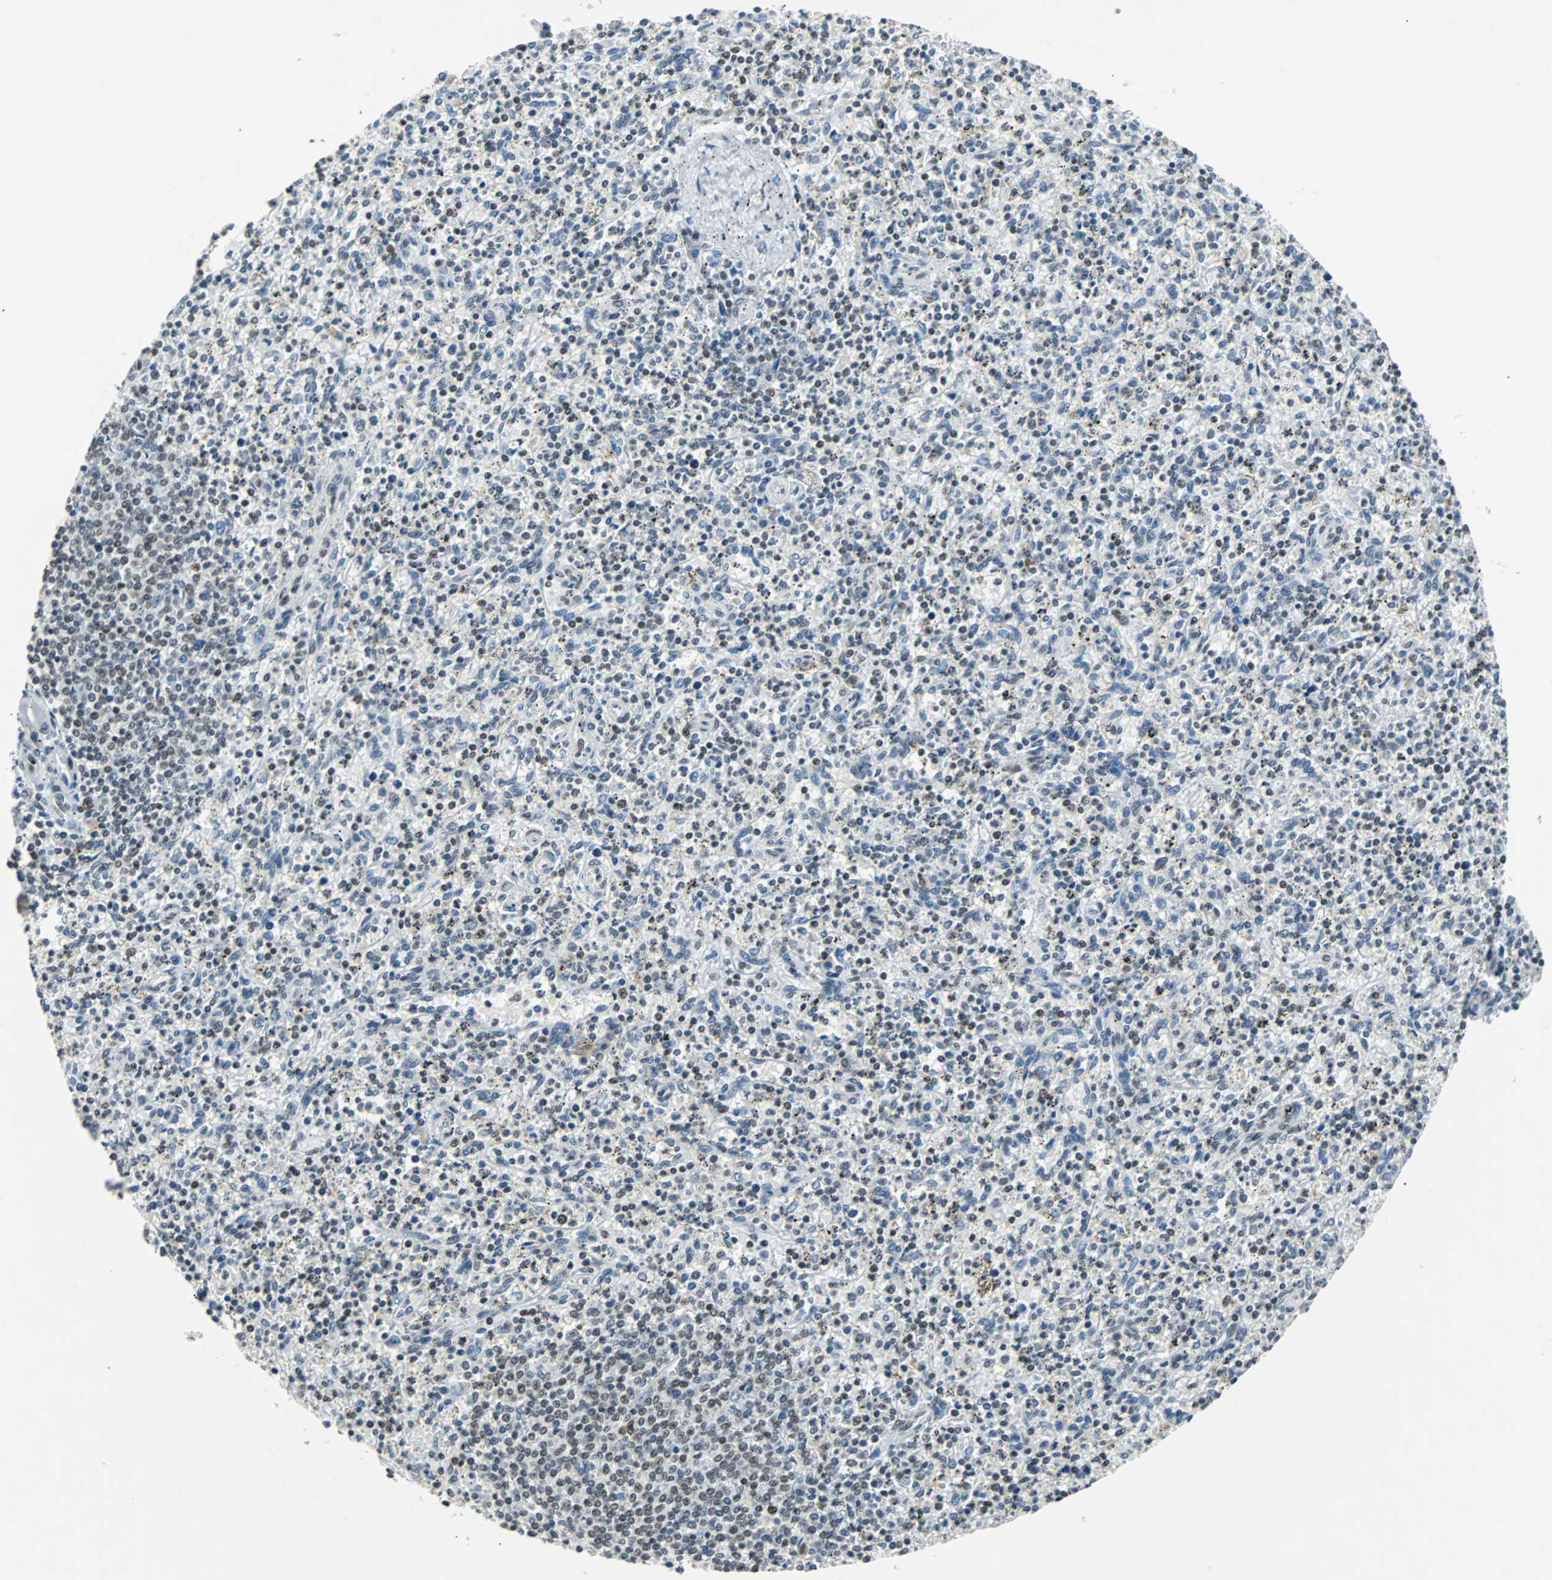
{"staining": {"intensity": "moderate", "quantity": "<25%", "location": "nuclear"}, "tissue": "spleen", "cell_type": "Cells in red pulp", "image_type": "normal", "snomed": [{"axis": "morphology", "description": "Normal tissue, NOS"}, {"axis": "topography", "description": "Spleen"}], "caption": "Protein analysis of normal spleen exhibits moderate nuclear positivity in about <25% of cells in red pulp. The staining is performed using DAB brown chromogen to label protein expression. The nuclei are counter-stained blue using hematoxylin.", "gene": "GATAD2A", "patient": {"sex": "male", "age": 72}}